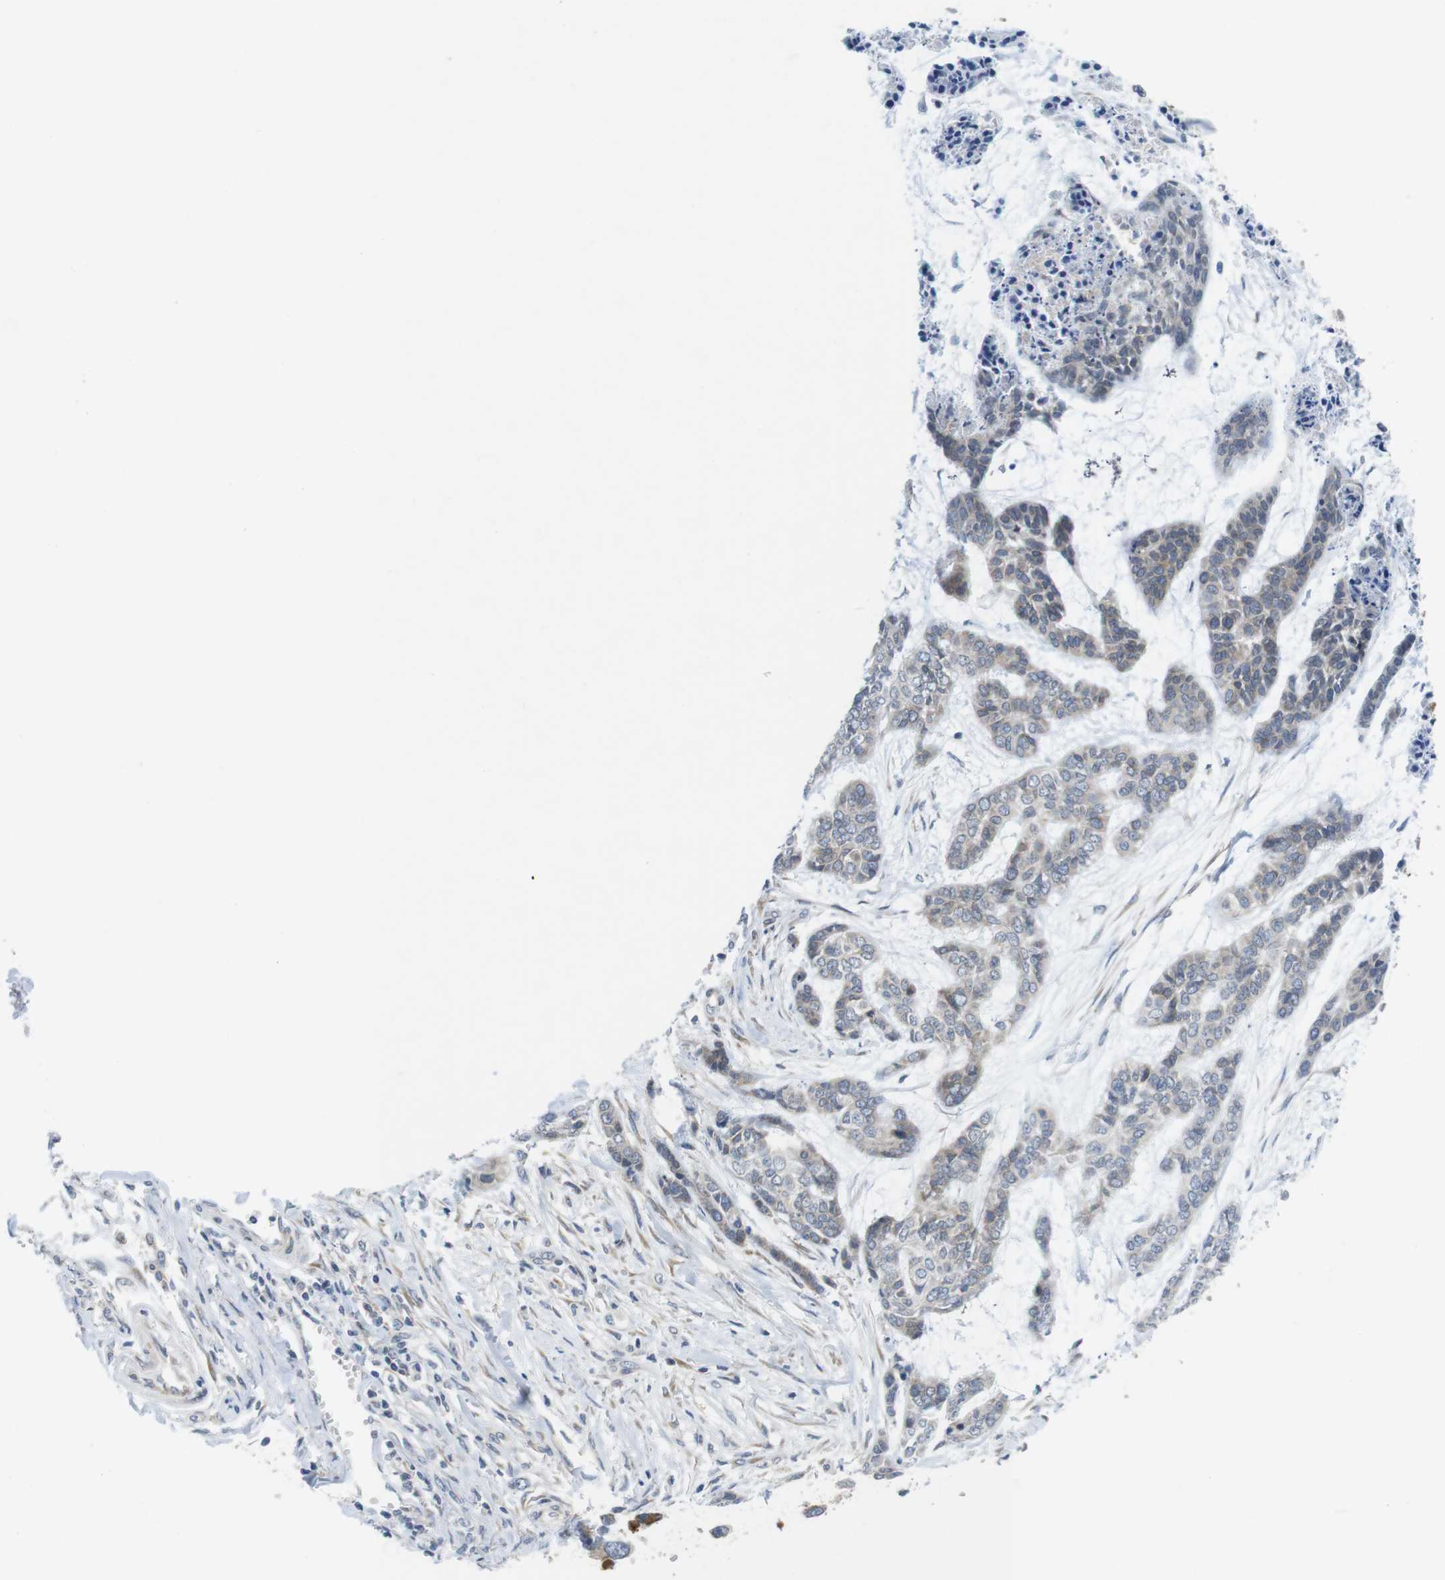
{"staining": {"intensity": "negative", "quantity": "none", "location": "none"}, "tissue": "skin cancer", "cell_type": "Tumor cells", "image_type": "cancer", "snomed": [{"axis": "morphology", "description": "Basal cell carcinoma"}, {"axis": "topography", "description": "Skin"}], "caption": "Immunohistochemistry (IHC) of skin basal cell carcinoma exhibits no positivity in tumor cells.", "gene": "ERGIC3", "patient": {"sex": "female", "age": 64}}